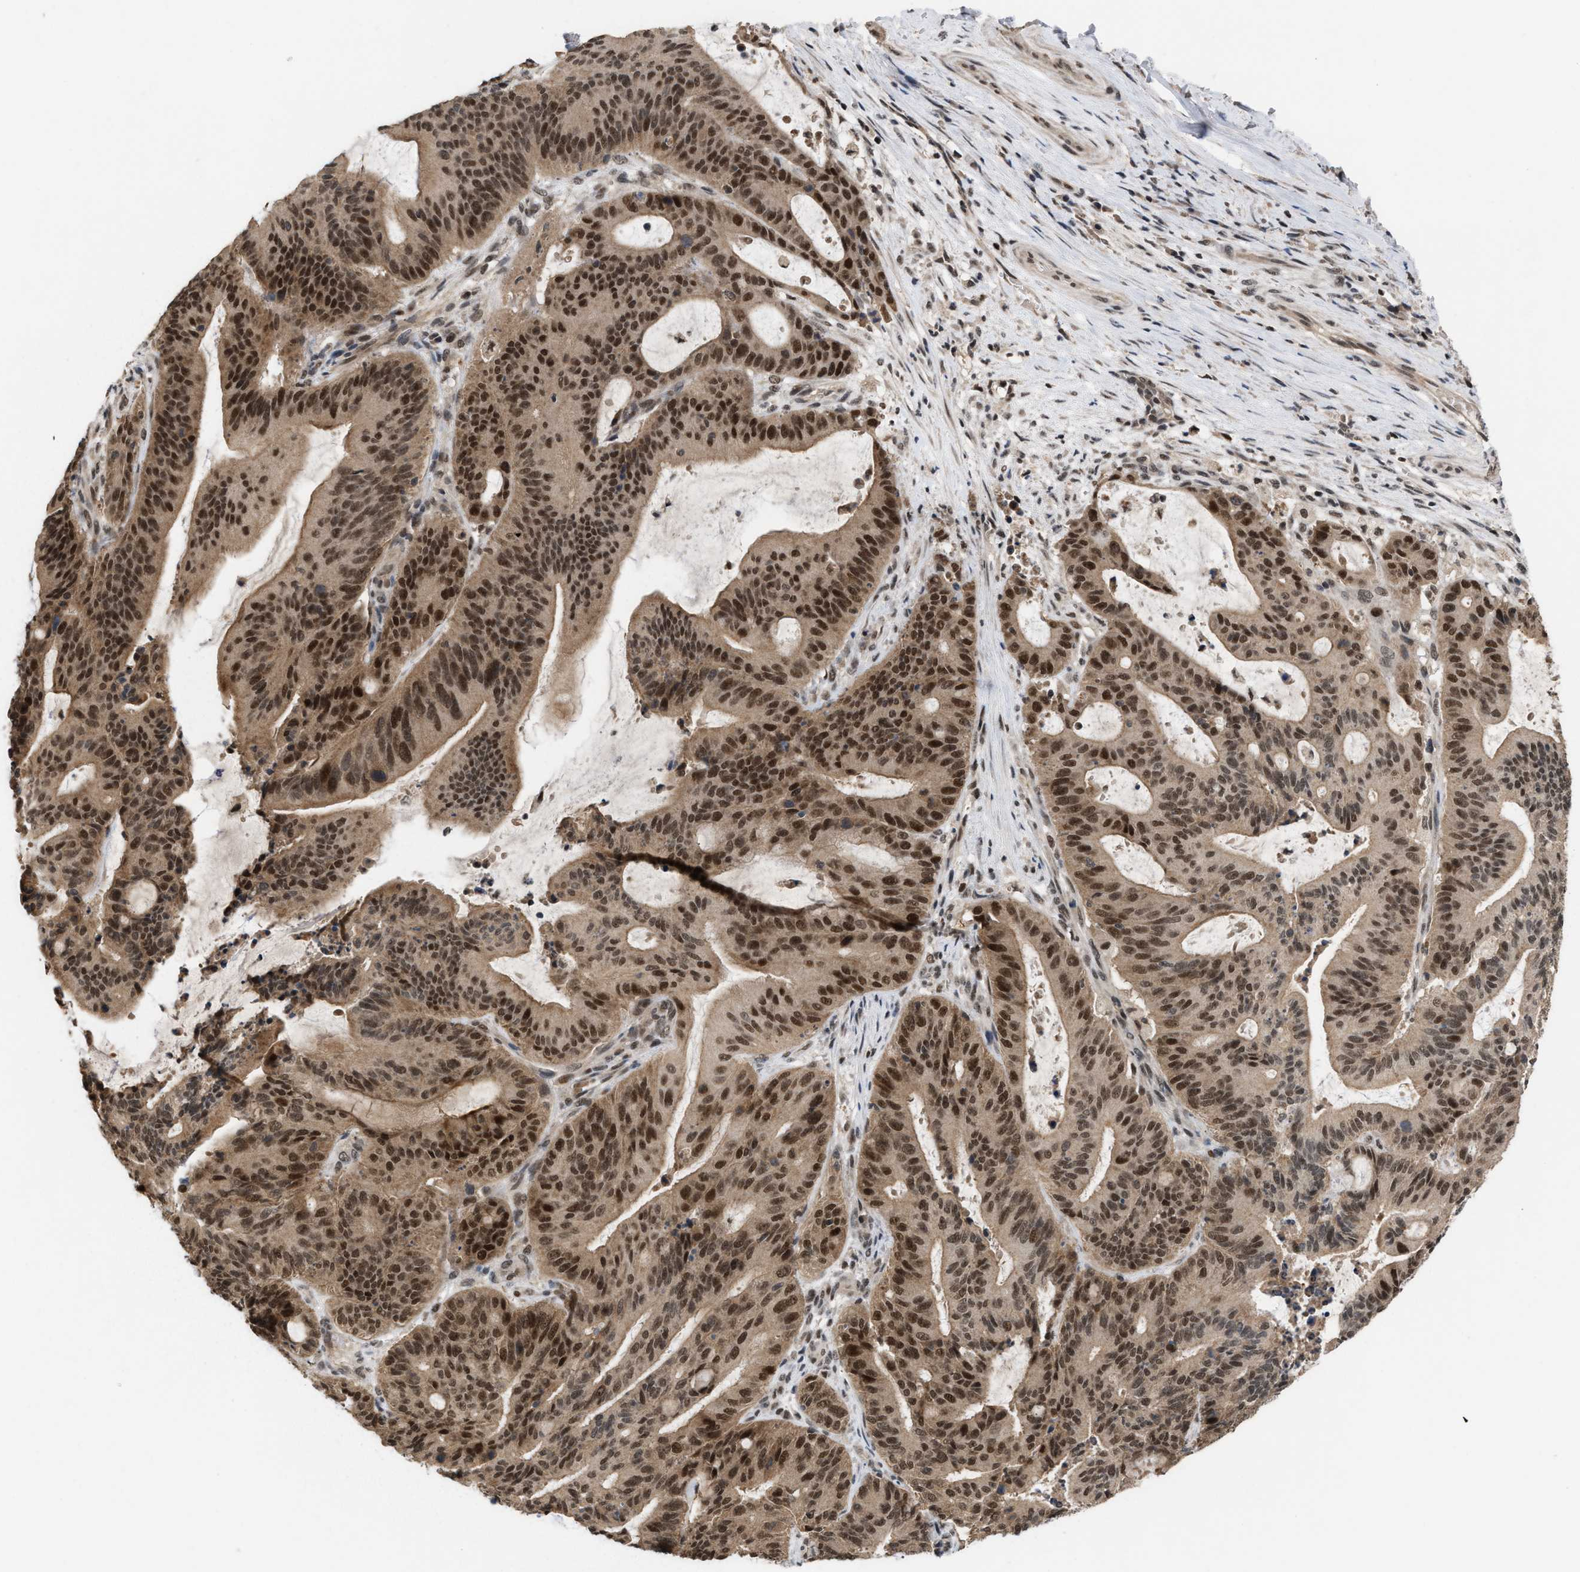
{"staining": {"intensity": "moderate", "quantity": ">75%", "location": "cytoplasmic/membranous,nuclear"}, "tissue": "liver cancer", "cell_type": "Tumor cells", "image_type": "cancer", "snomed": [{"axis": "morphology", "description": "Normal tissue, NOS"}, {"axis": "morphology", "description": "Cholangiocarcinoma"}, {"axis": "topography", "description": "Liver"}, {"axis": "topography", "description": "Peripheral nerve tissue"}], "caption": "Protein expression analysis of human liver cancer (cholangiocarcinoma) reveals moderate cytoplasmic/membranous and nuclear staining in about >75% of tumor cells.", "gene": "C9orf78", "patient": {"sex": "female", "age": 73}}